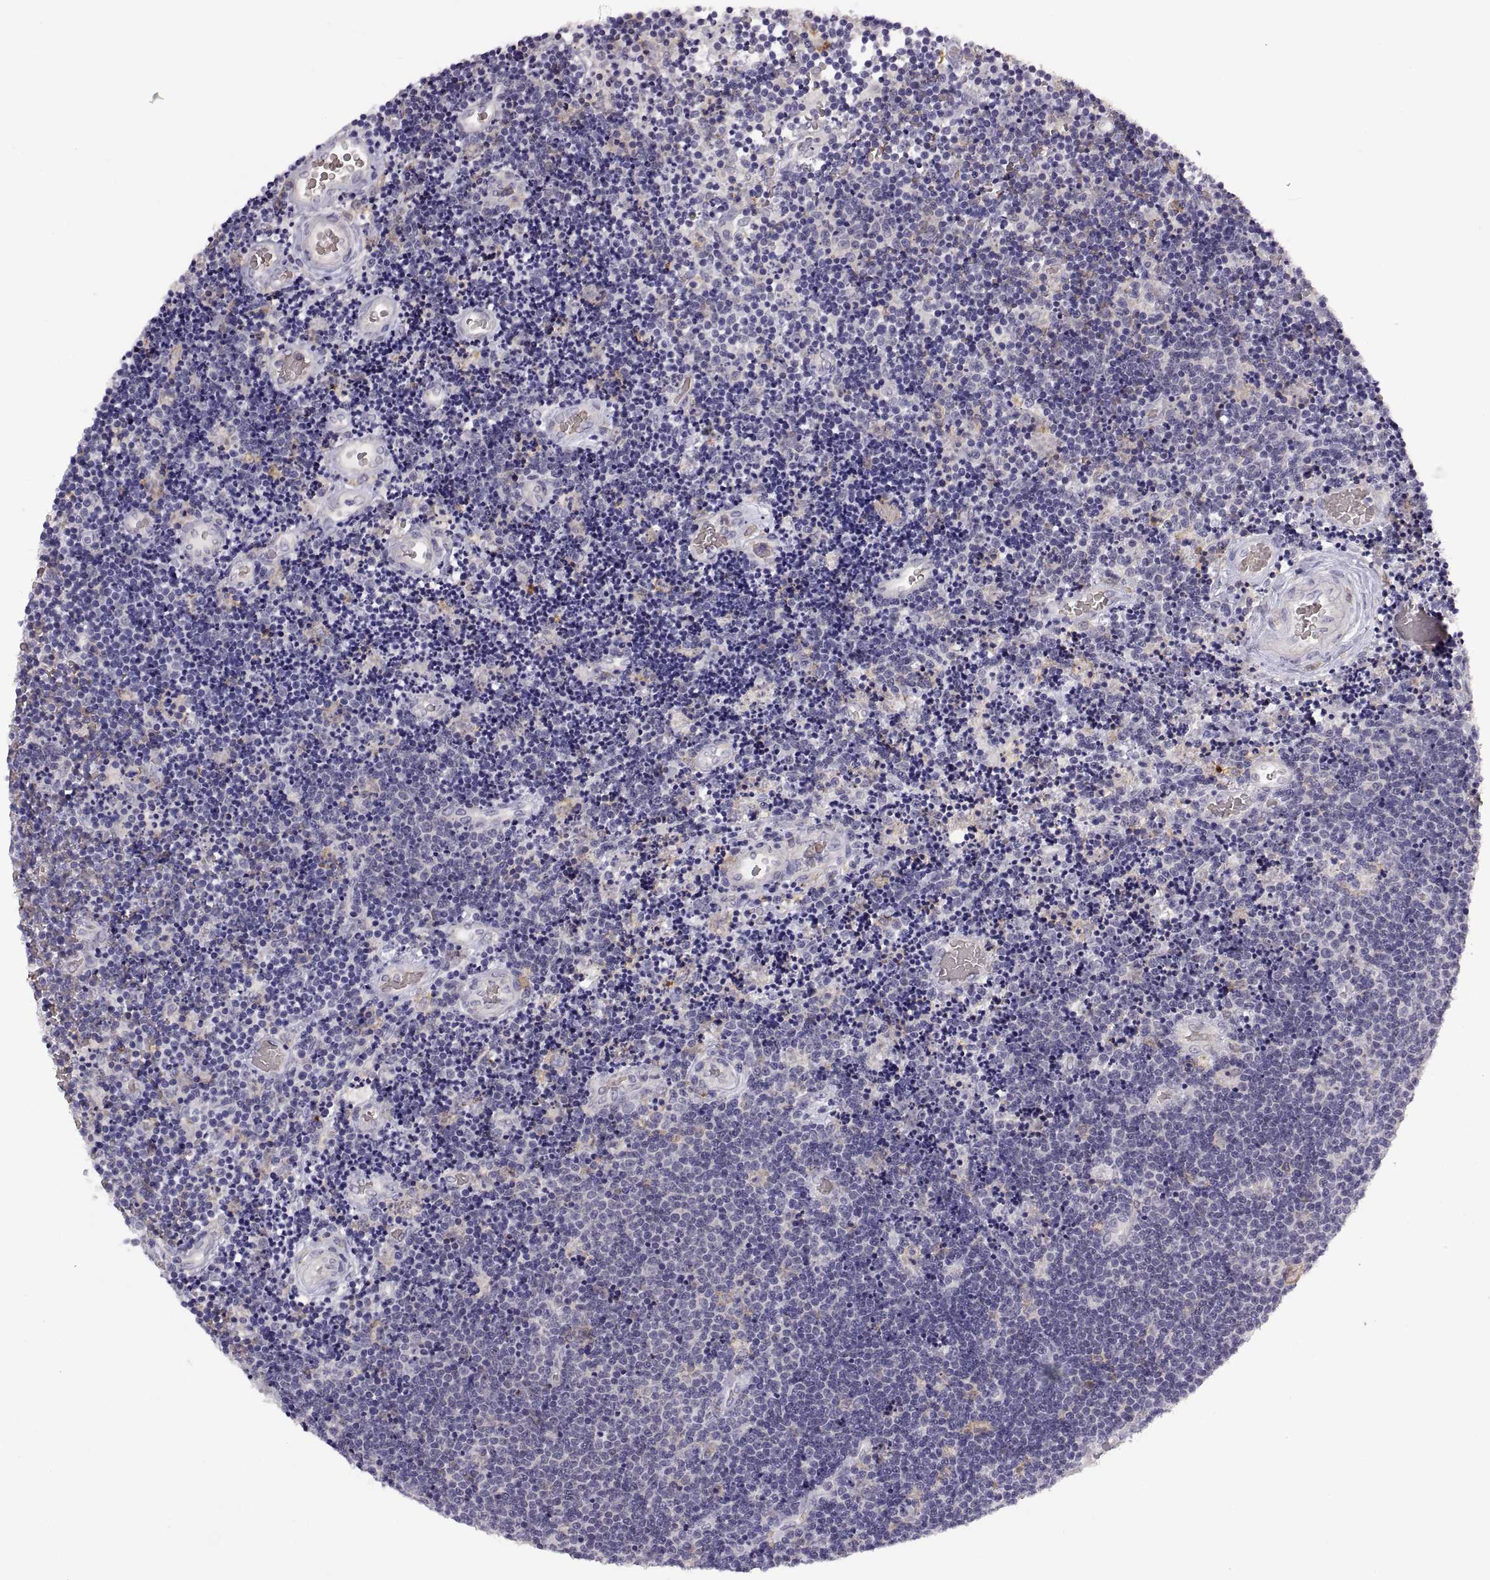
{"staining": {"intensity": "negative", "quantity": "none", "location": "none"}, "tissue": "lymphoma", "cell_type": "Tumor cells", "image_type": "cancer", "snomed": [{"axis": "morphology", "description": "Malignant lymphoma, non-Hodgkin's type, Low grade"}, {"axis": "topography", "description": "Brain"}], "caption": "IHC image of lymphoma stained for a protein (brown), which exhibits no staining in tumor cells.", "gene": "MEIOC", "patient": {"sex": "female", "age": 66}}